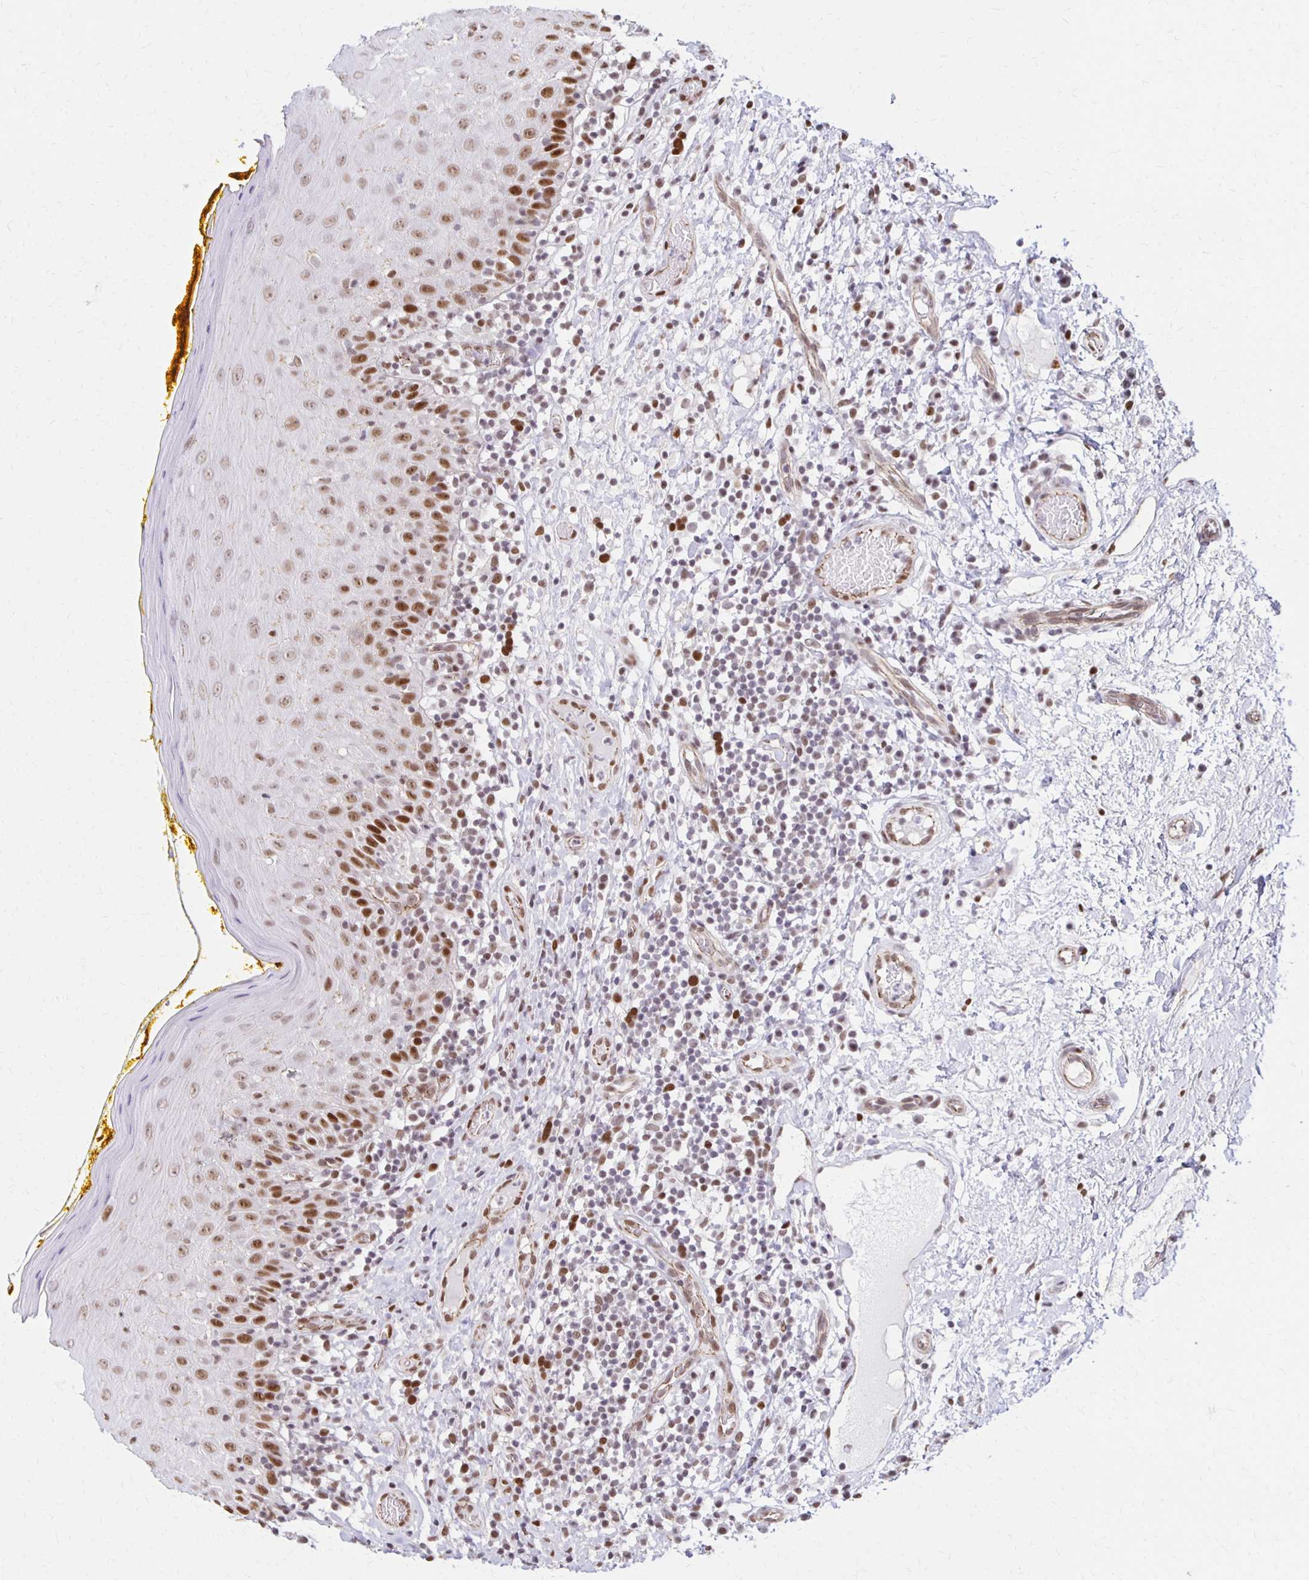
{"staining": {"intensity": "strong", "quantity": "25%-75%", "location": "nuclear"}, "tissue": "oral mucosa", "cell_type": "Squamous epithelial cells", "image_type": "normal", "snomed": [{"axis": "morphology", "description": "Normal tissue, NOS"}, {"axis": "topography", "description": "Oral tissue"}, {"axis": "topography", "description": "Tounge, NOS"}], "caption": "Immunohistochemistry micrograph of benign oral mucosa: human oral mucosa stained using immunohistochemistry (IHC) displays high levels of strong protein expression localized specifically in the nuclear of squamous epithelial cells, appearing as a nuclear brown color.", "gene": "DDB2", "patient": {"sex": "female", "age": 58}}